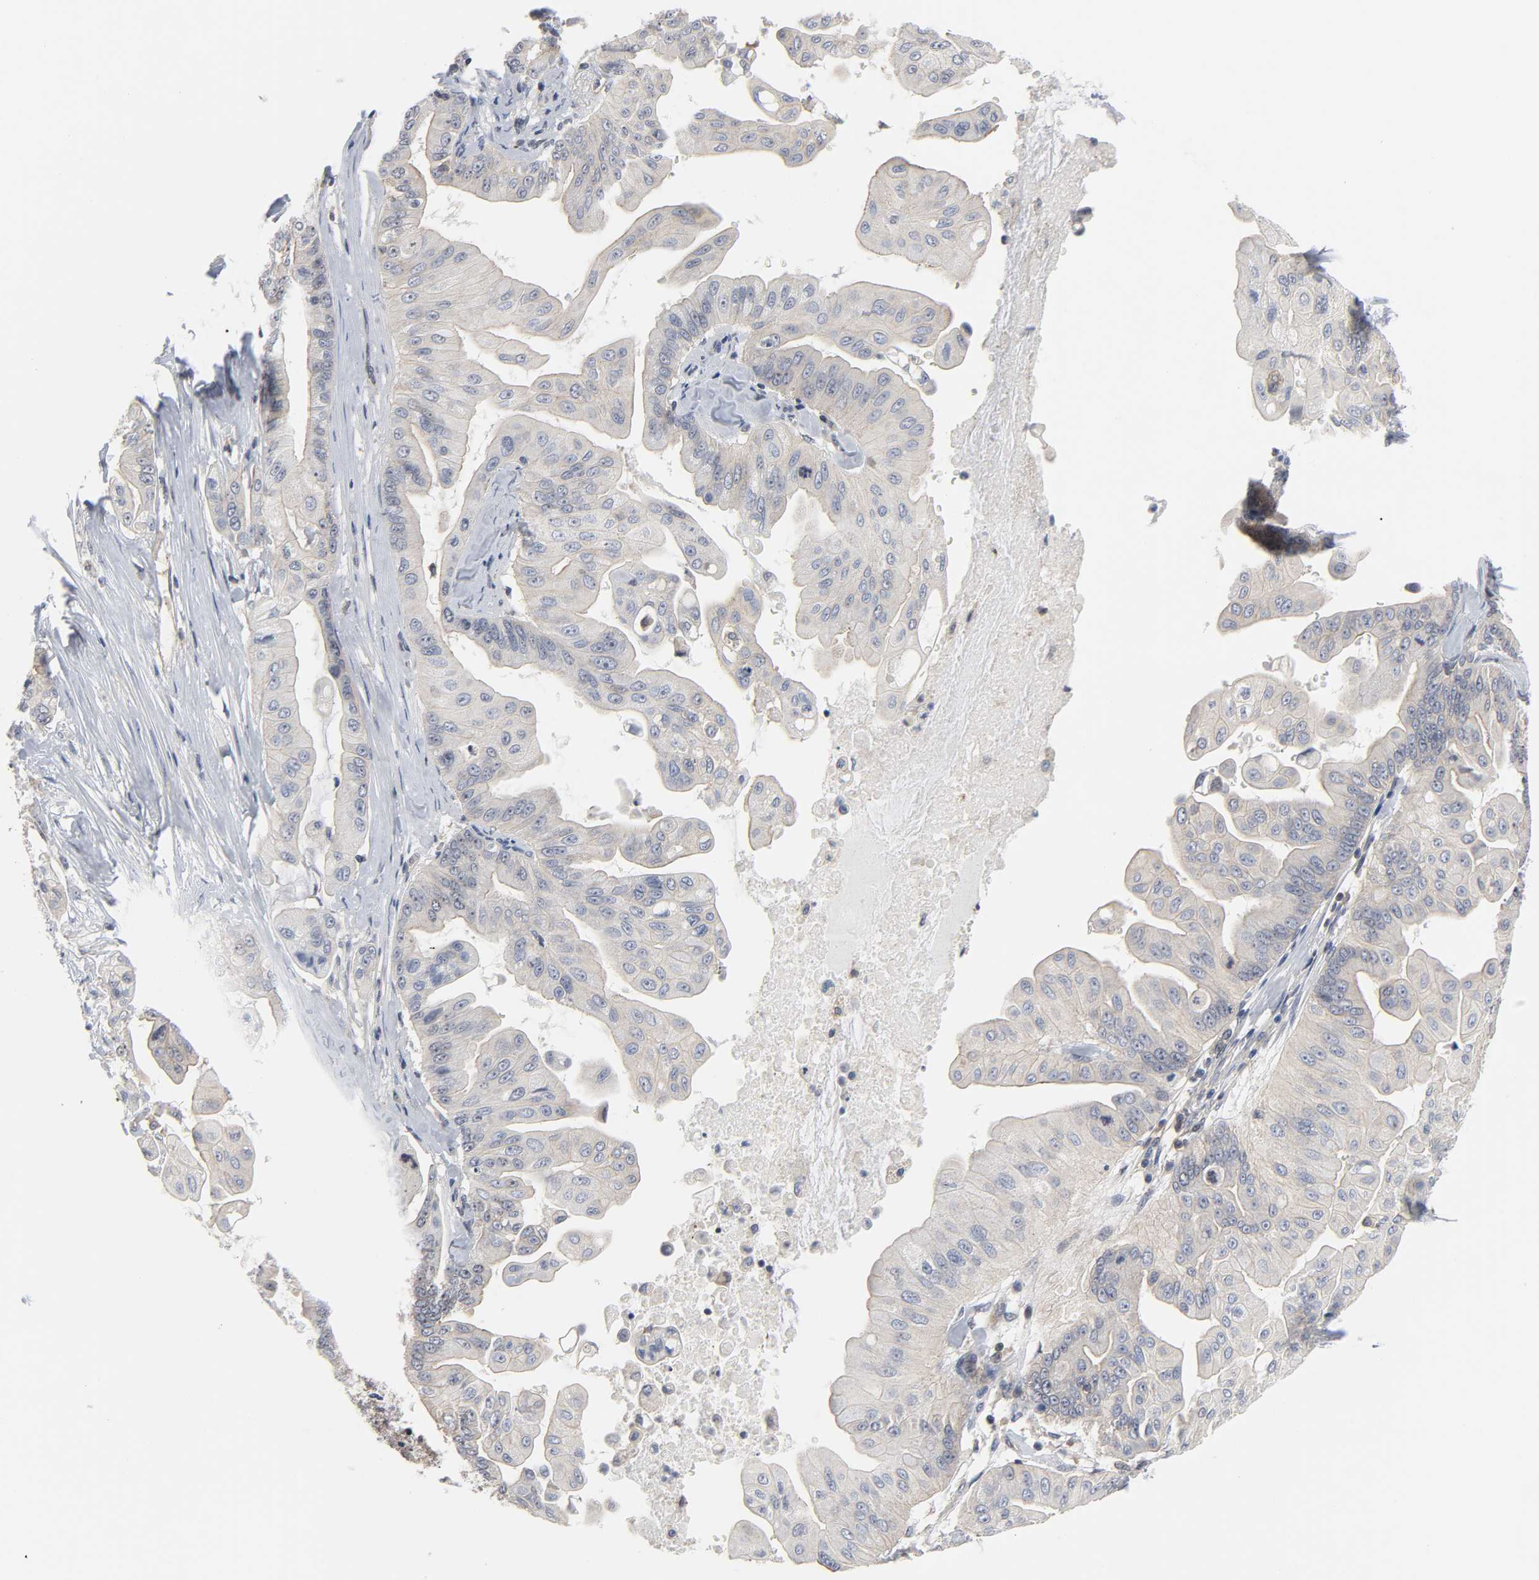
{"staining": {"intensity": "weak", "quantity": "25%-75%", "location": "cytoplasmic/membranous"}, "tissue": "pancreatic cancer", "cell_type": "Tumor cells", "image_type": "cancer", "snomed": [{"axis": "morphology", "description": "Adenocarcinoma, NOS"}, {"axis": "topography", "description": "Pancreas"}], "caption": "Immunohistochemical staining of human adenocarcinoma (pancreatic) reveals low levels of weak cytoplasmic/membranous protein staining in about 25%-75% of tumor cells. The staining was performed using DAB (3,3'-diaminobenzidine), with brown indicating positive protein expression. Nuclei are stained blue with hematoxylin.", "gene": "DDX10", "patient": {"sex": "female", "age": 75}}